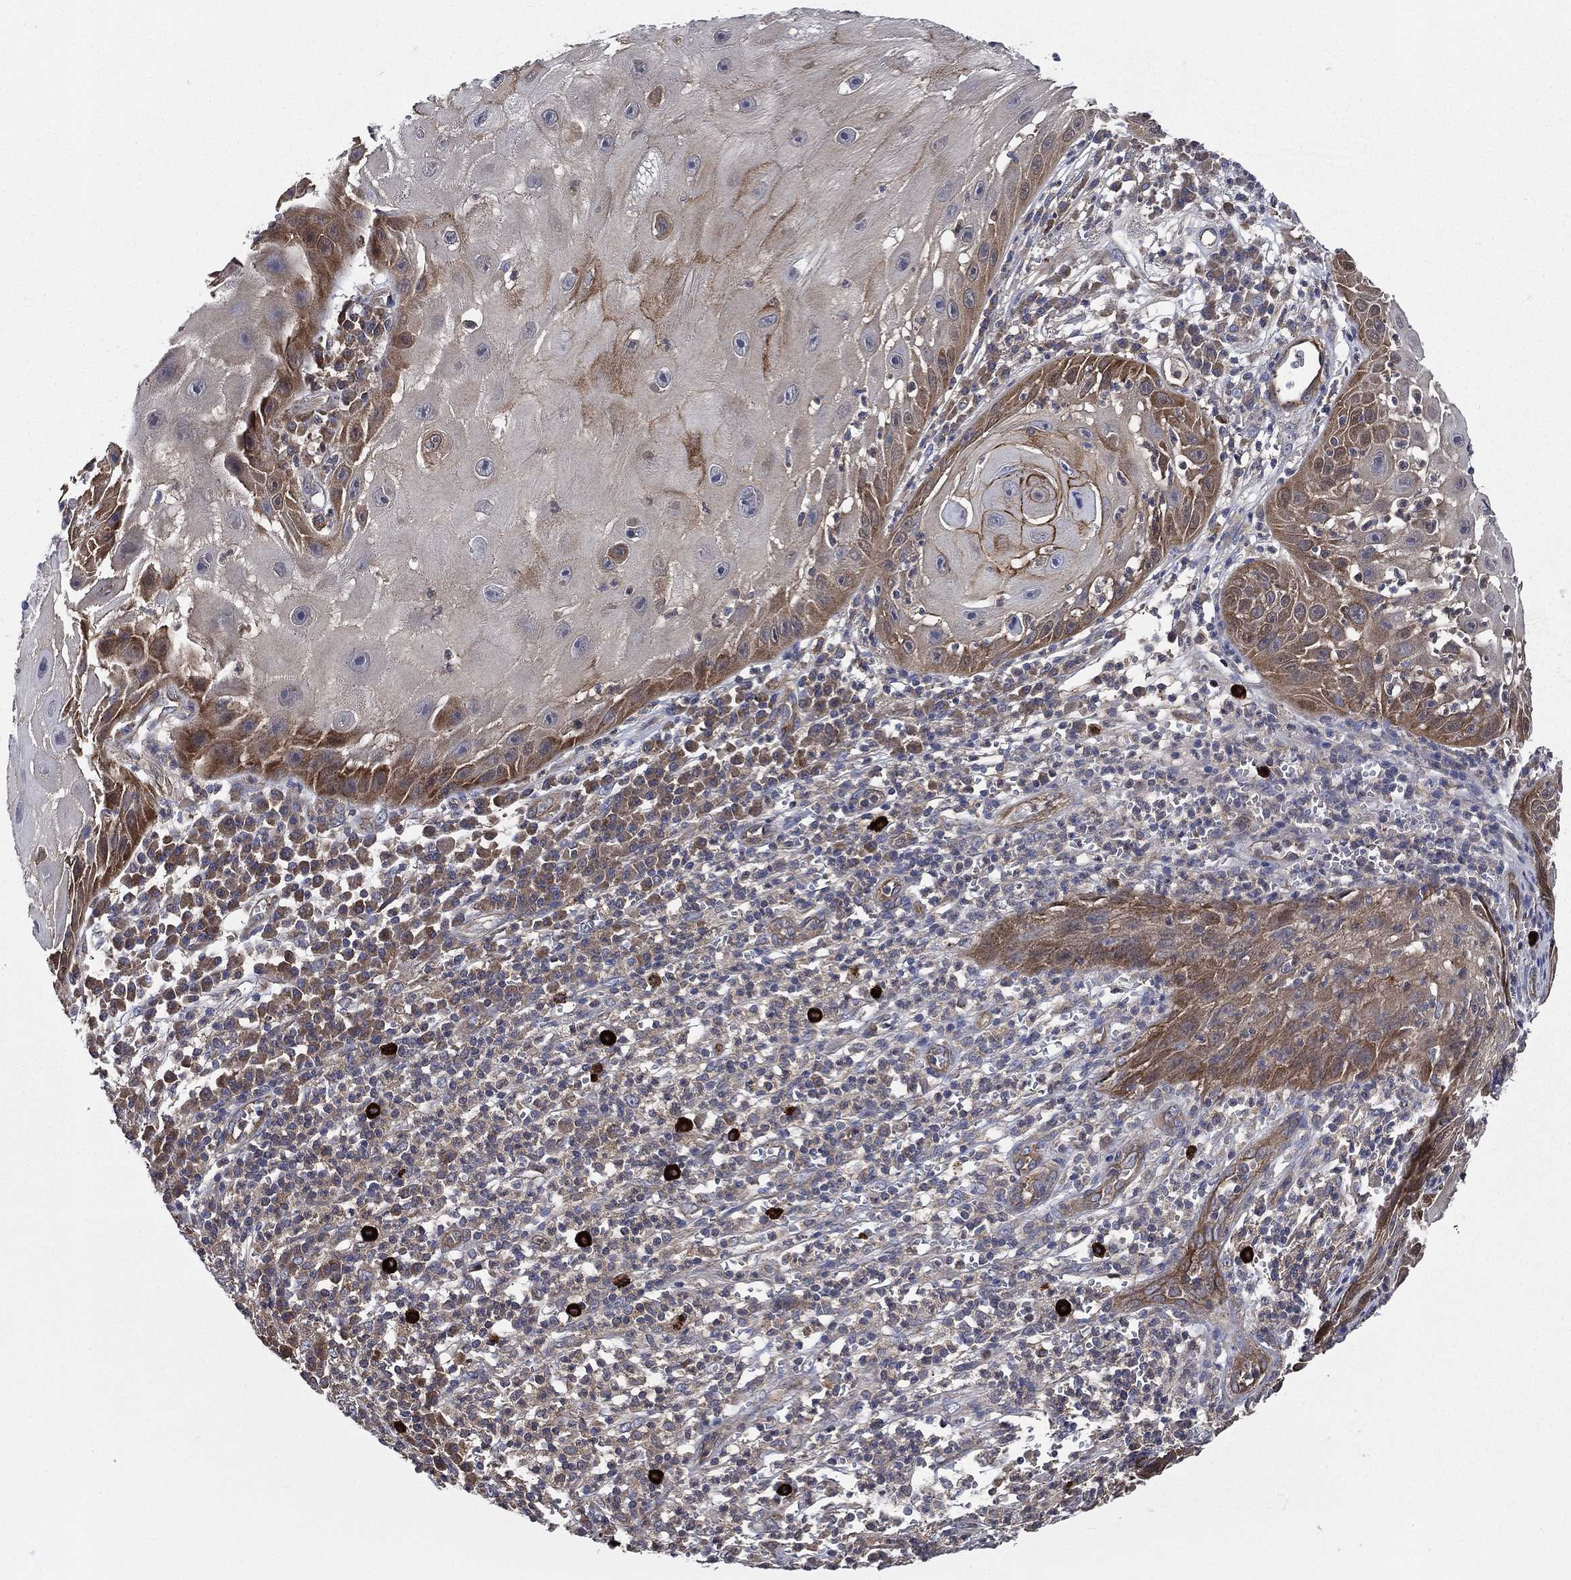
{"staining": {"intensity": "strong", "quantity": "<25%", "location": "cytoplasmic/membranous"}, "tissue": "skin cancer", "cell_type": "Tumor cells", "image_type": "cancer", "snomed": [{"axis": "morphology", "description": "Normal tissue, NOS"}, {"axis": "morphology", "description": "Squamous cell carcinoma, NOS"}, {"axis": "topography", "description": "Skin"}], "caption": "Strong cytoplasmic/membranous positivity for a protein is identified in approximately <25% of tumor cells of skin cancer (squamous cell carcinoma) using immunohistochemistry.", "gene": "SMPD3", "patient": {"sex": "male", "age": 79}}